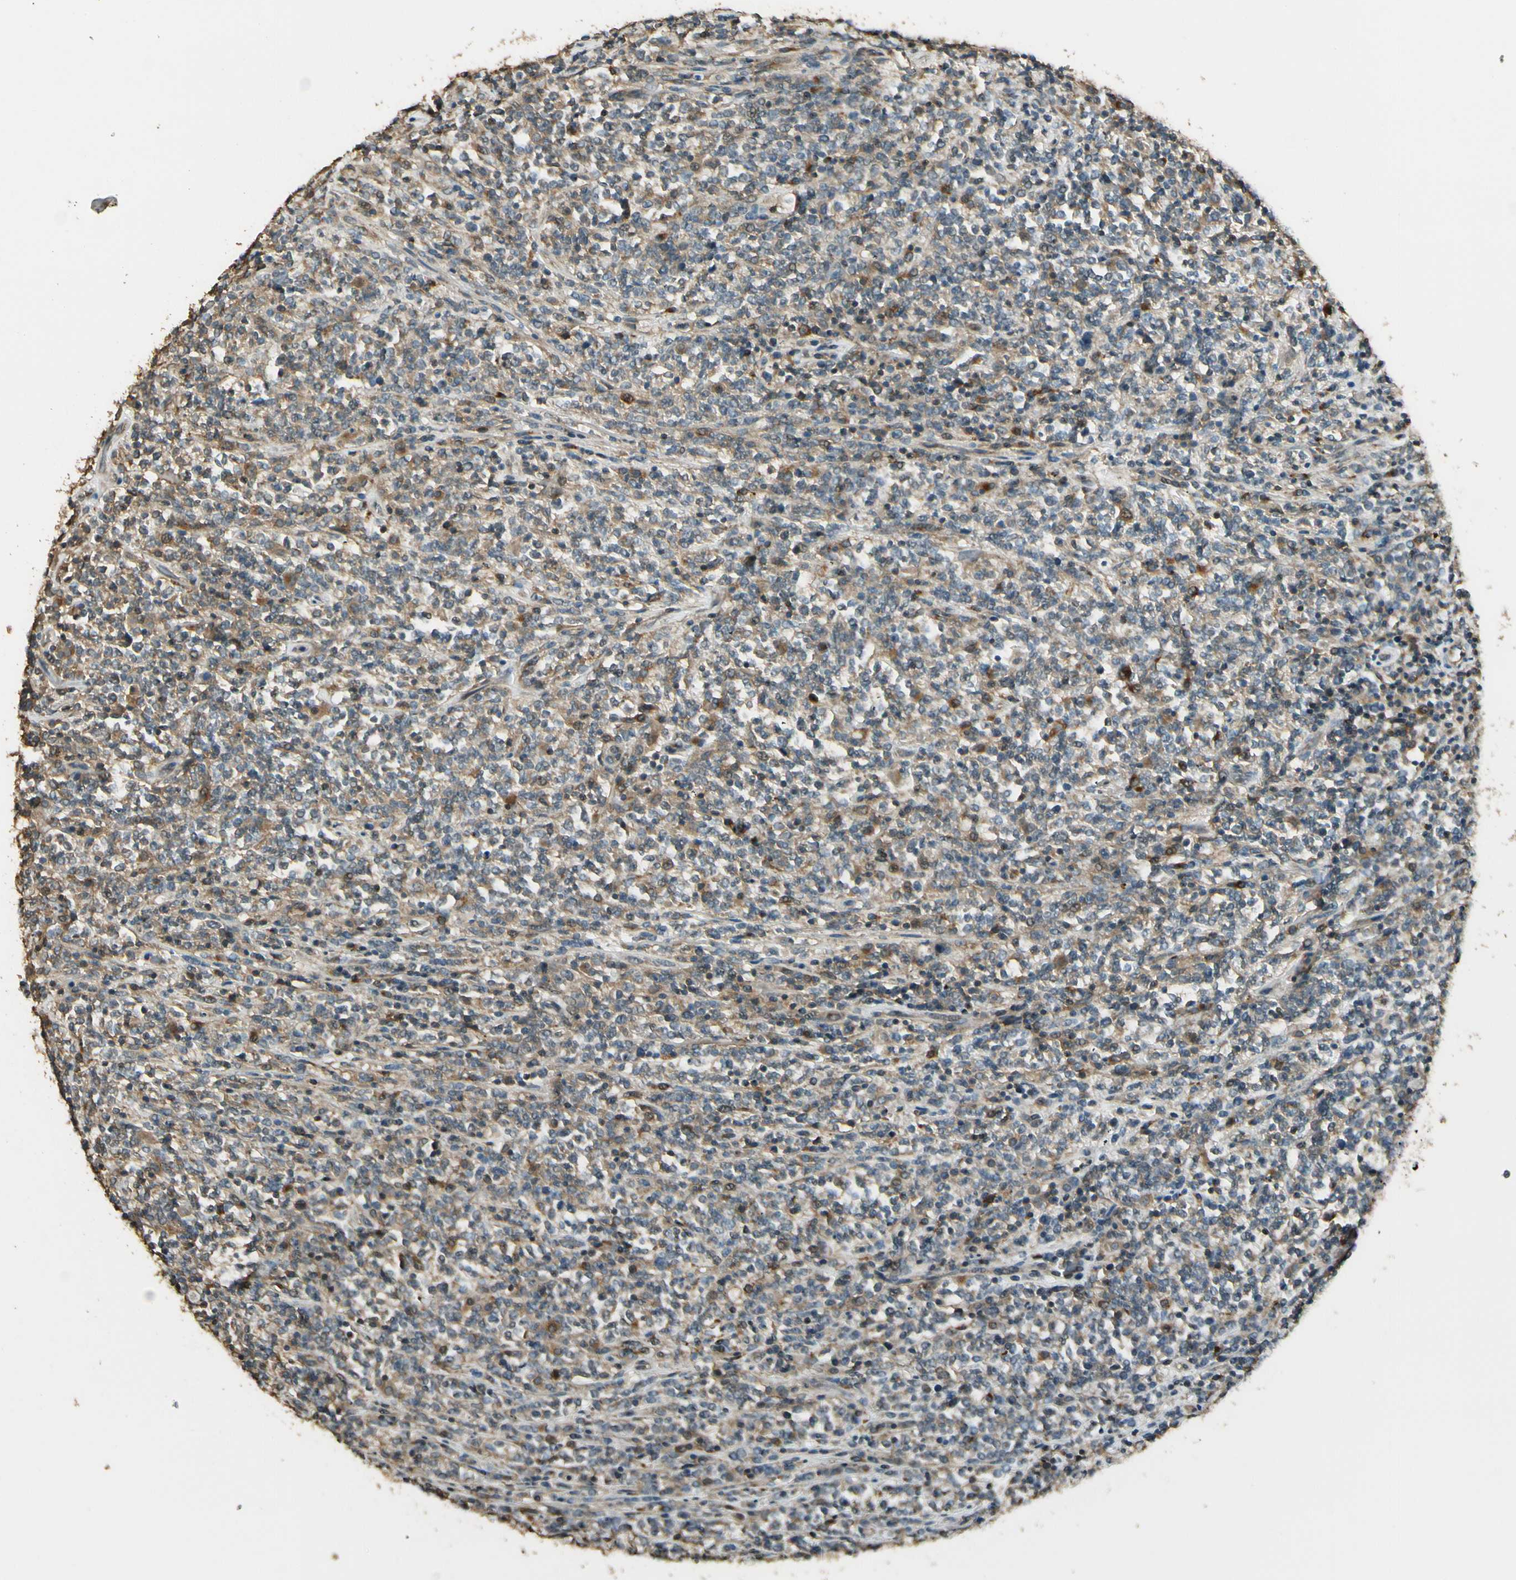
{"staining": {"intensity": "weak", "quantity": "25%-75%", "location": "cytoplasmic/membranous"}, "tissue": "lymphoma", "cell_type": "Tumor cells", "image_type": "cancer", "snomed": [{"axis": "morphology", "description": "Malignant lymphoma, non-Hodgkin's type, High grade"}, {"axis": "topography", "description": "Soft tissue"}], "caption": "Lymphoma tissue exhibits weak cytoplasmic/membranous staining in about 25%-75% of tumor cells, visualized by immunohistochemistry.", "gene": "PLXNA1", "patient": {"sex": "male", "age": 18}}